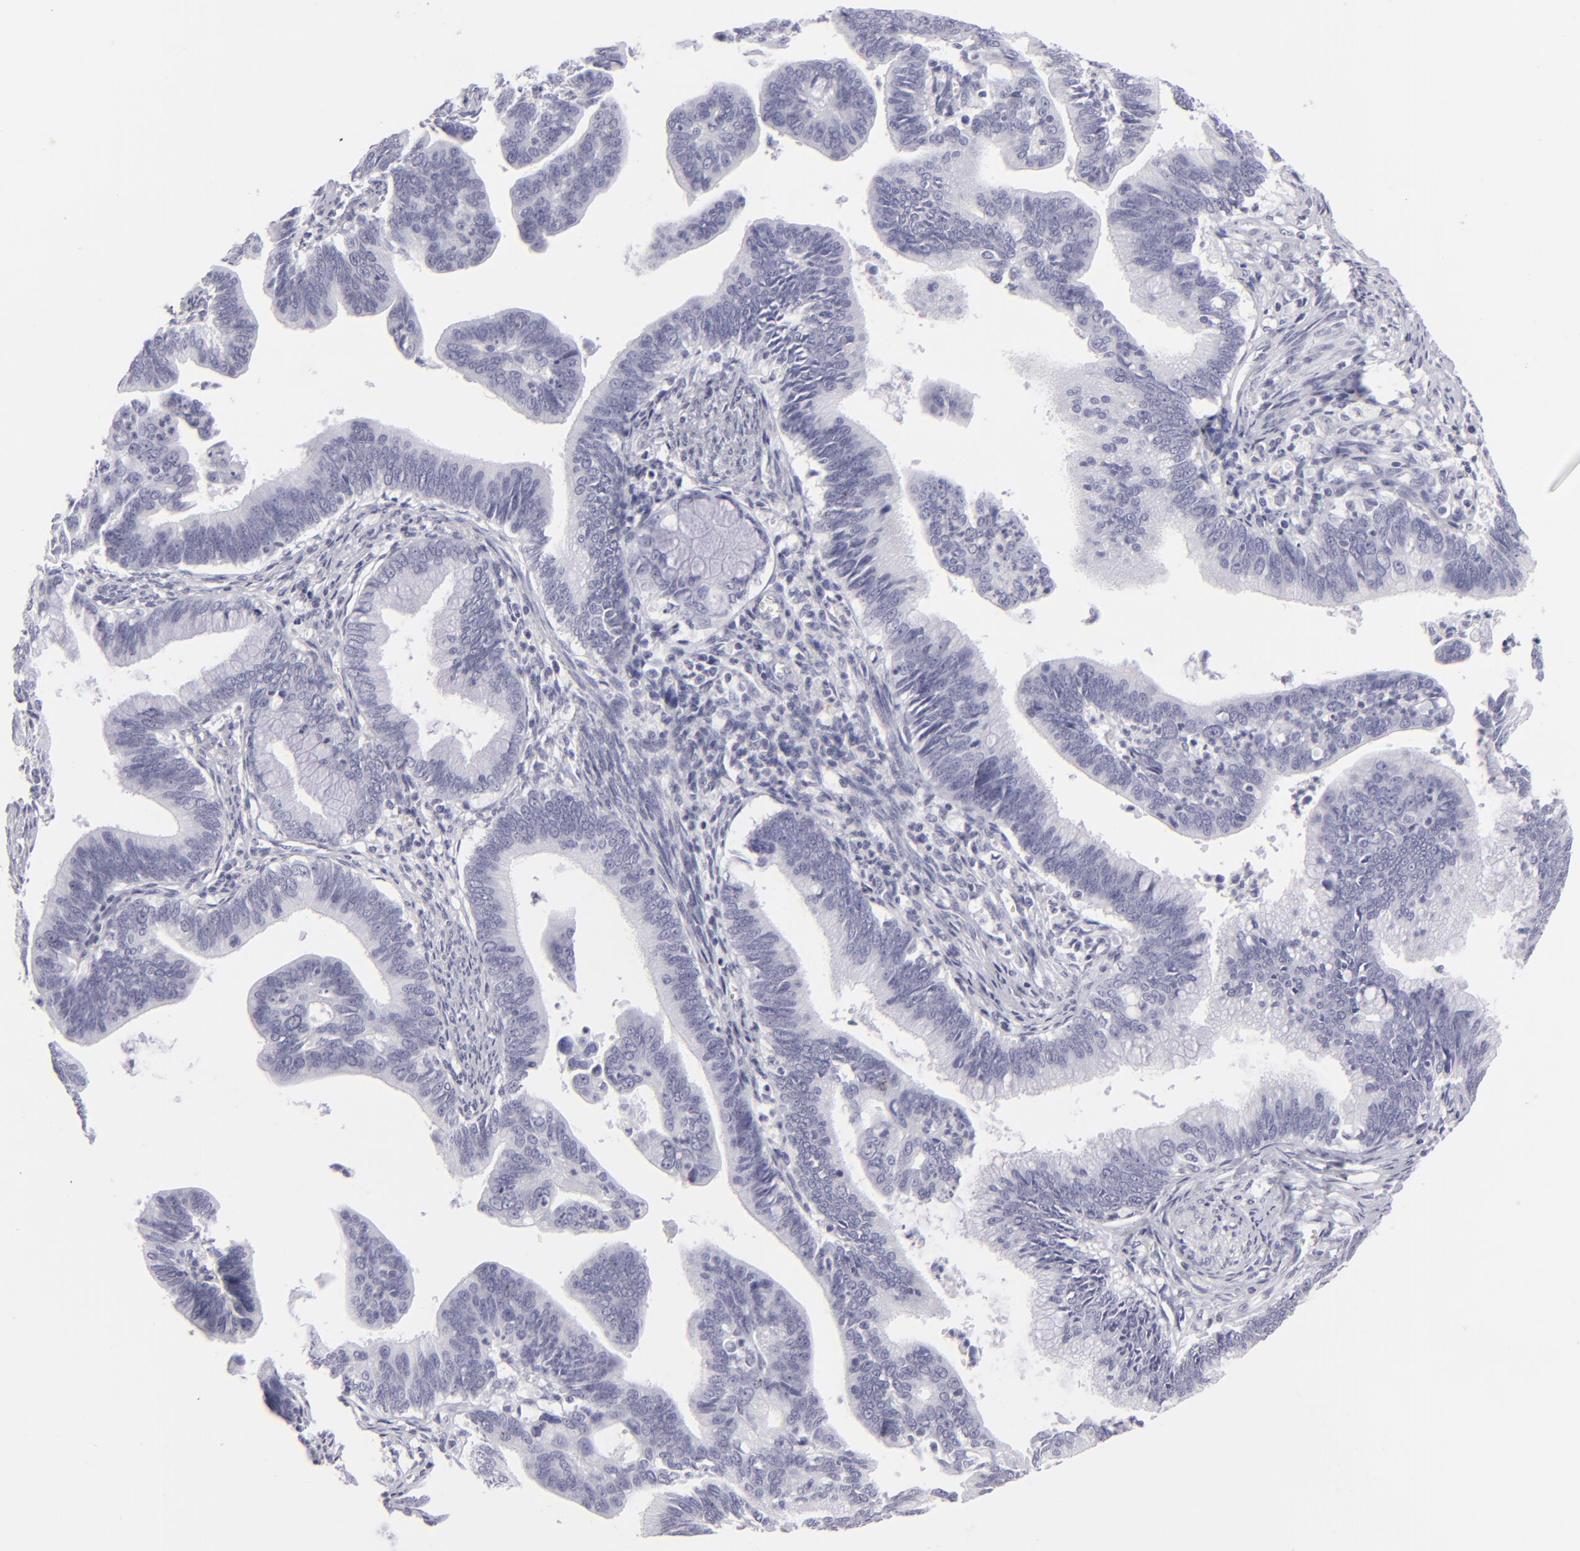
{"staining": {"intensity": "negative", "quantity": "none", "location": "none"}, "tissue": "cervical cancer", "cell_type": "Tumor cells", "image_type": "cancer", "snomed": [{"axis": "morphology", "description": "Adenocarcinoma, NOS"}, {"axis": "topography", "description": "Cervix"}], "caption": "High magnification brightfield microscopy of cervical cancer stained with DAB (3,3'-diaminobenzidine) (brown) and counterstained with hematoxylin (blue): tumor cells show no significant expression. The staining was performed using DAB to visualize the protein expression in brown, while the nuclei were stained in blue with hematoxylin (Magnification: 20x).", "gene": "KRT1", "patient": {"sex": "female", "age": 47}}